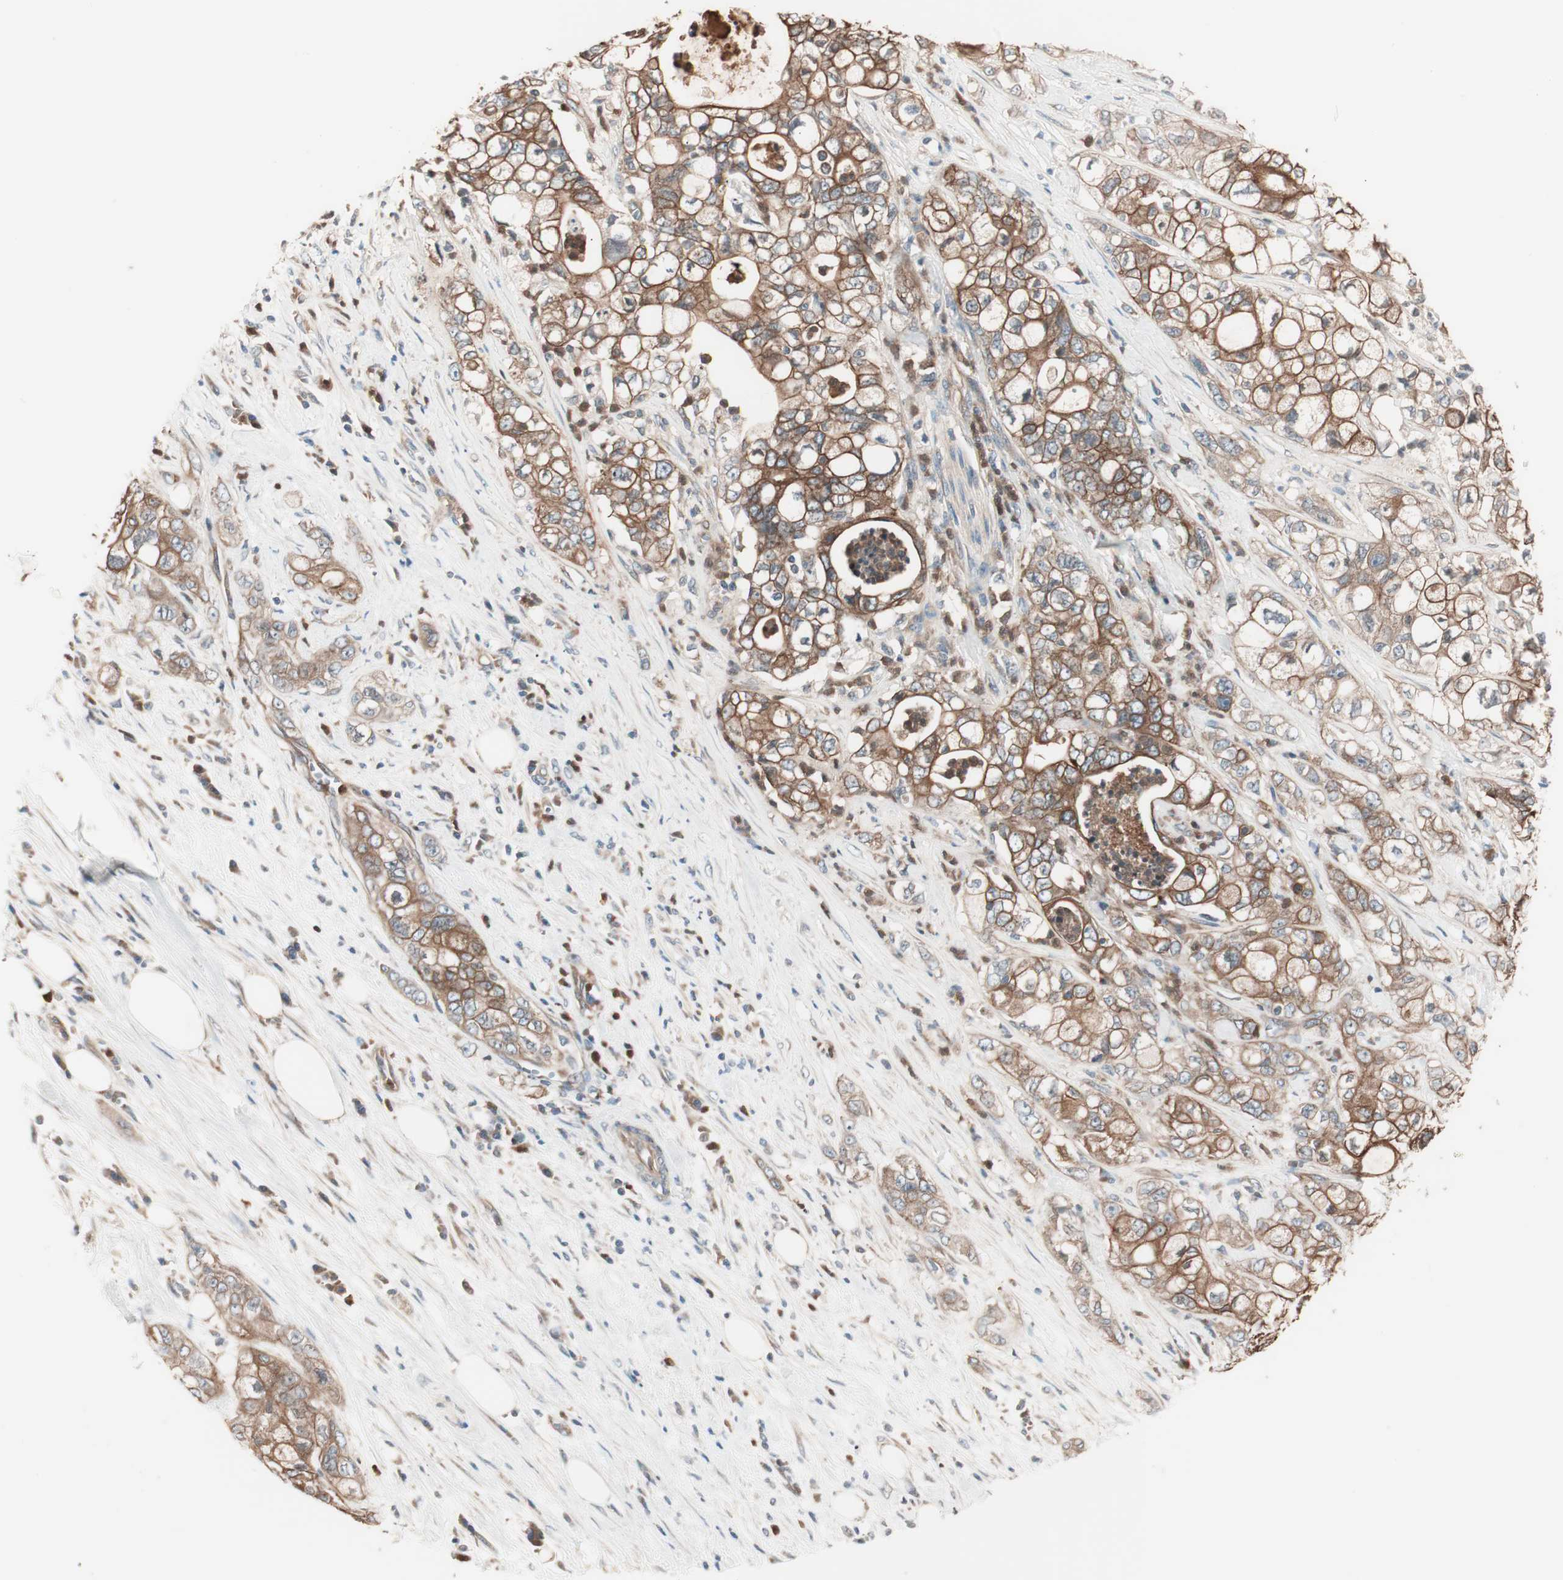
{"staining": {"intensity": "strong", "quantity": ">75%", "location": "cytoplasmic/membranous"}, "tissue": "pancreatic cancer", "cell_type": "Tumor cells", "image_type": "cancer", "snomed": [{"axis": "morphology", "description": "Adenocarcinoma, NOS"}, {"axis": "topography", "description": "Pancreas"}], "caption": "An IHC micrograph of neoplastic tissue is shown. Protein staining in brown shows strong cytoplasmic/membranous positivity in pancreatic cancer within tumor cells.", "gene": "TSG101", "patient": {"sex": "male", "age": 70}}